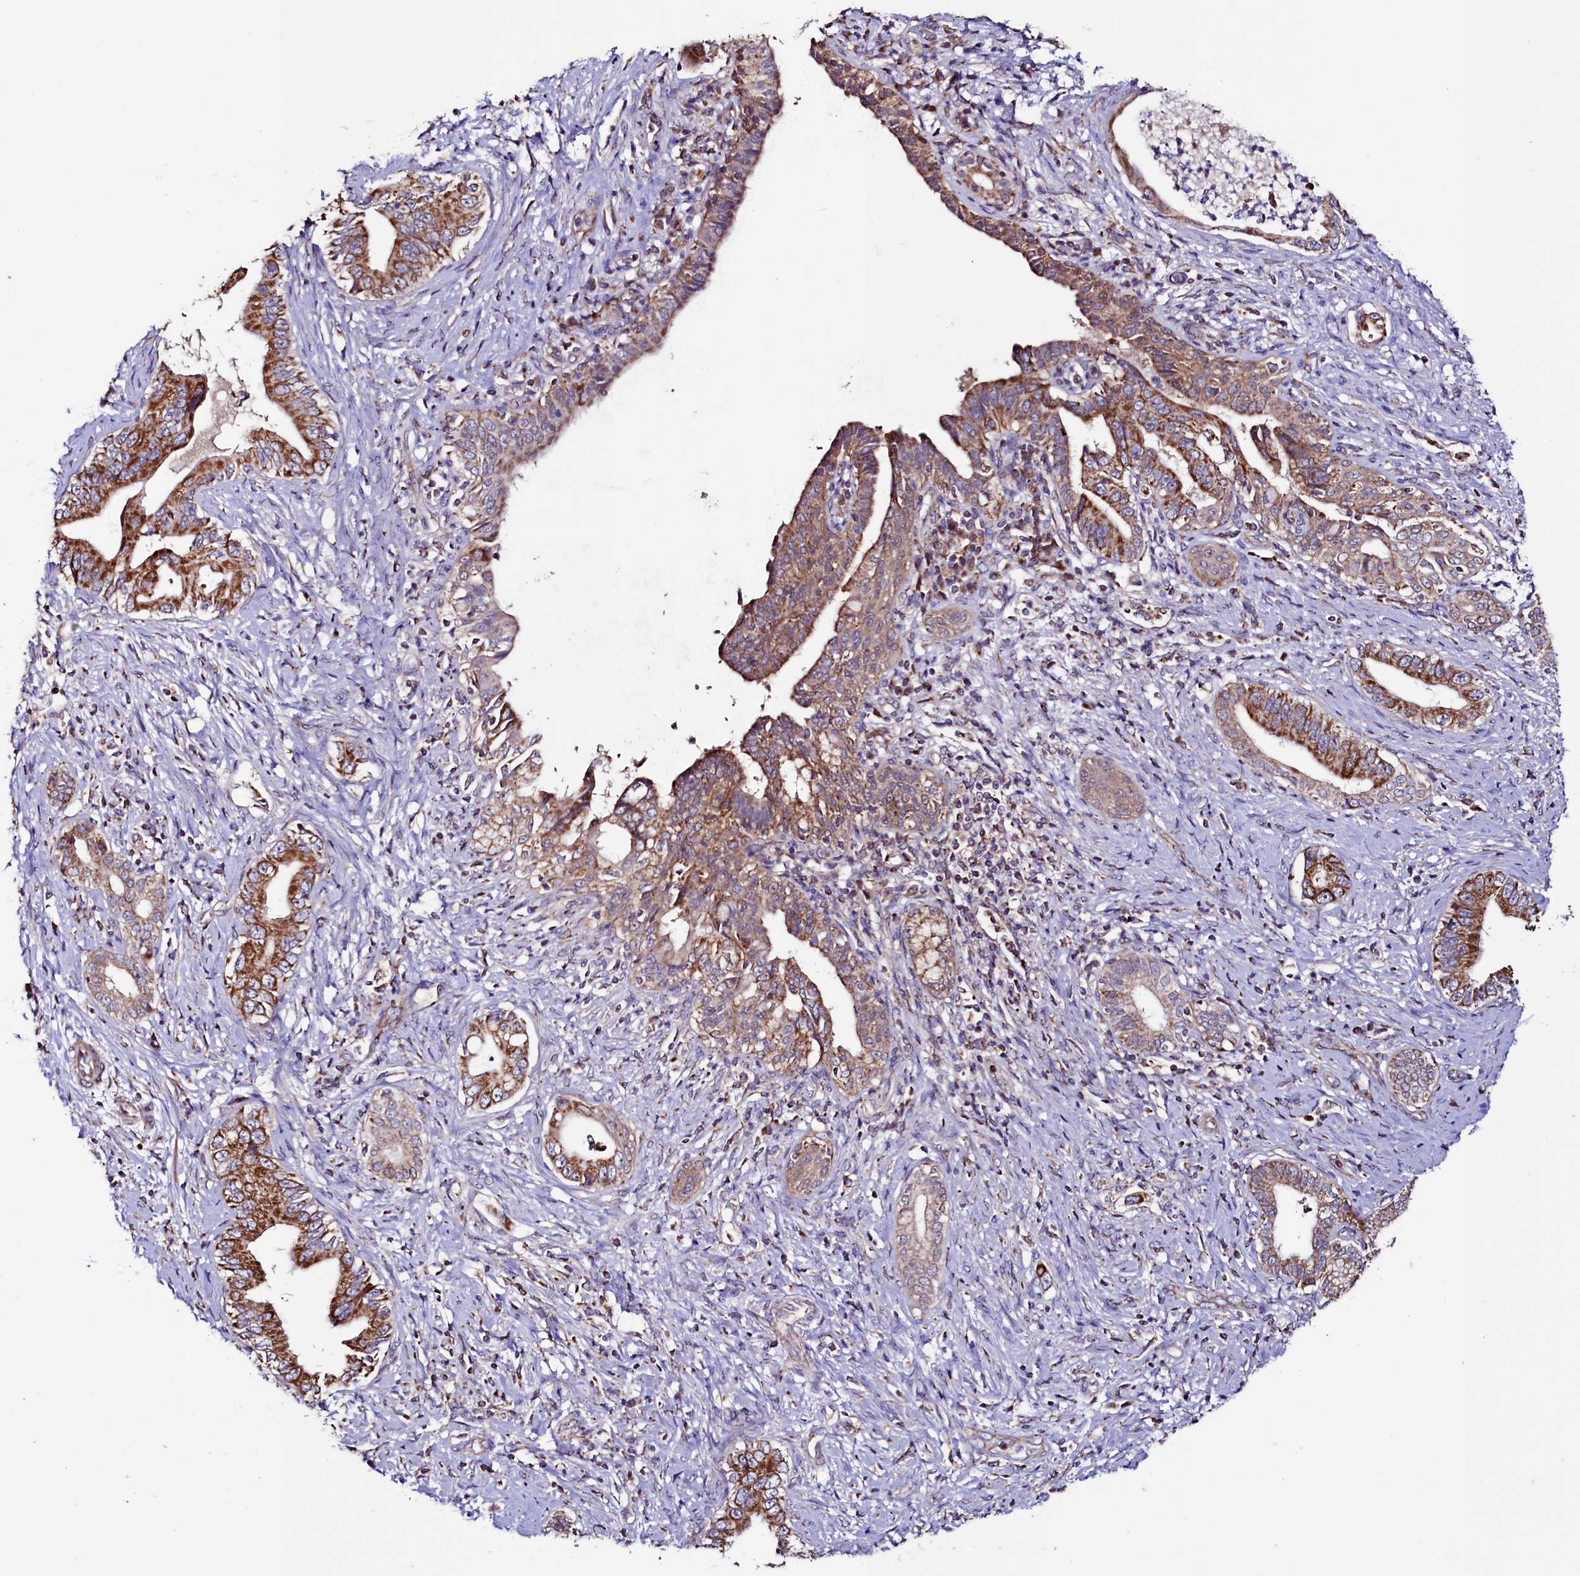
{"staining": {"intensity": "strong", "quantity": ">75%", "location": "cytoplasmic/membranous"}, "tissue": "pancreatic cancer", "cell_type": "Tumor cells", "image_type": "cancer", "snomed": [{"axis": "morphology", "description": "Adenocarcinoma, NOS"}, {"axis": "topography", "description": "Pancreas"}], "caption": "IHC of human pancreatic cancer exhibits high levels of strong cytoplasmic/membranous positivity in about >75% of tumor cells.", "gene": "STARD5", "patient": {"sex": "female", "age": 55}}